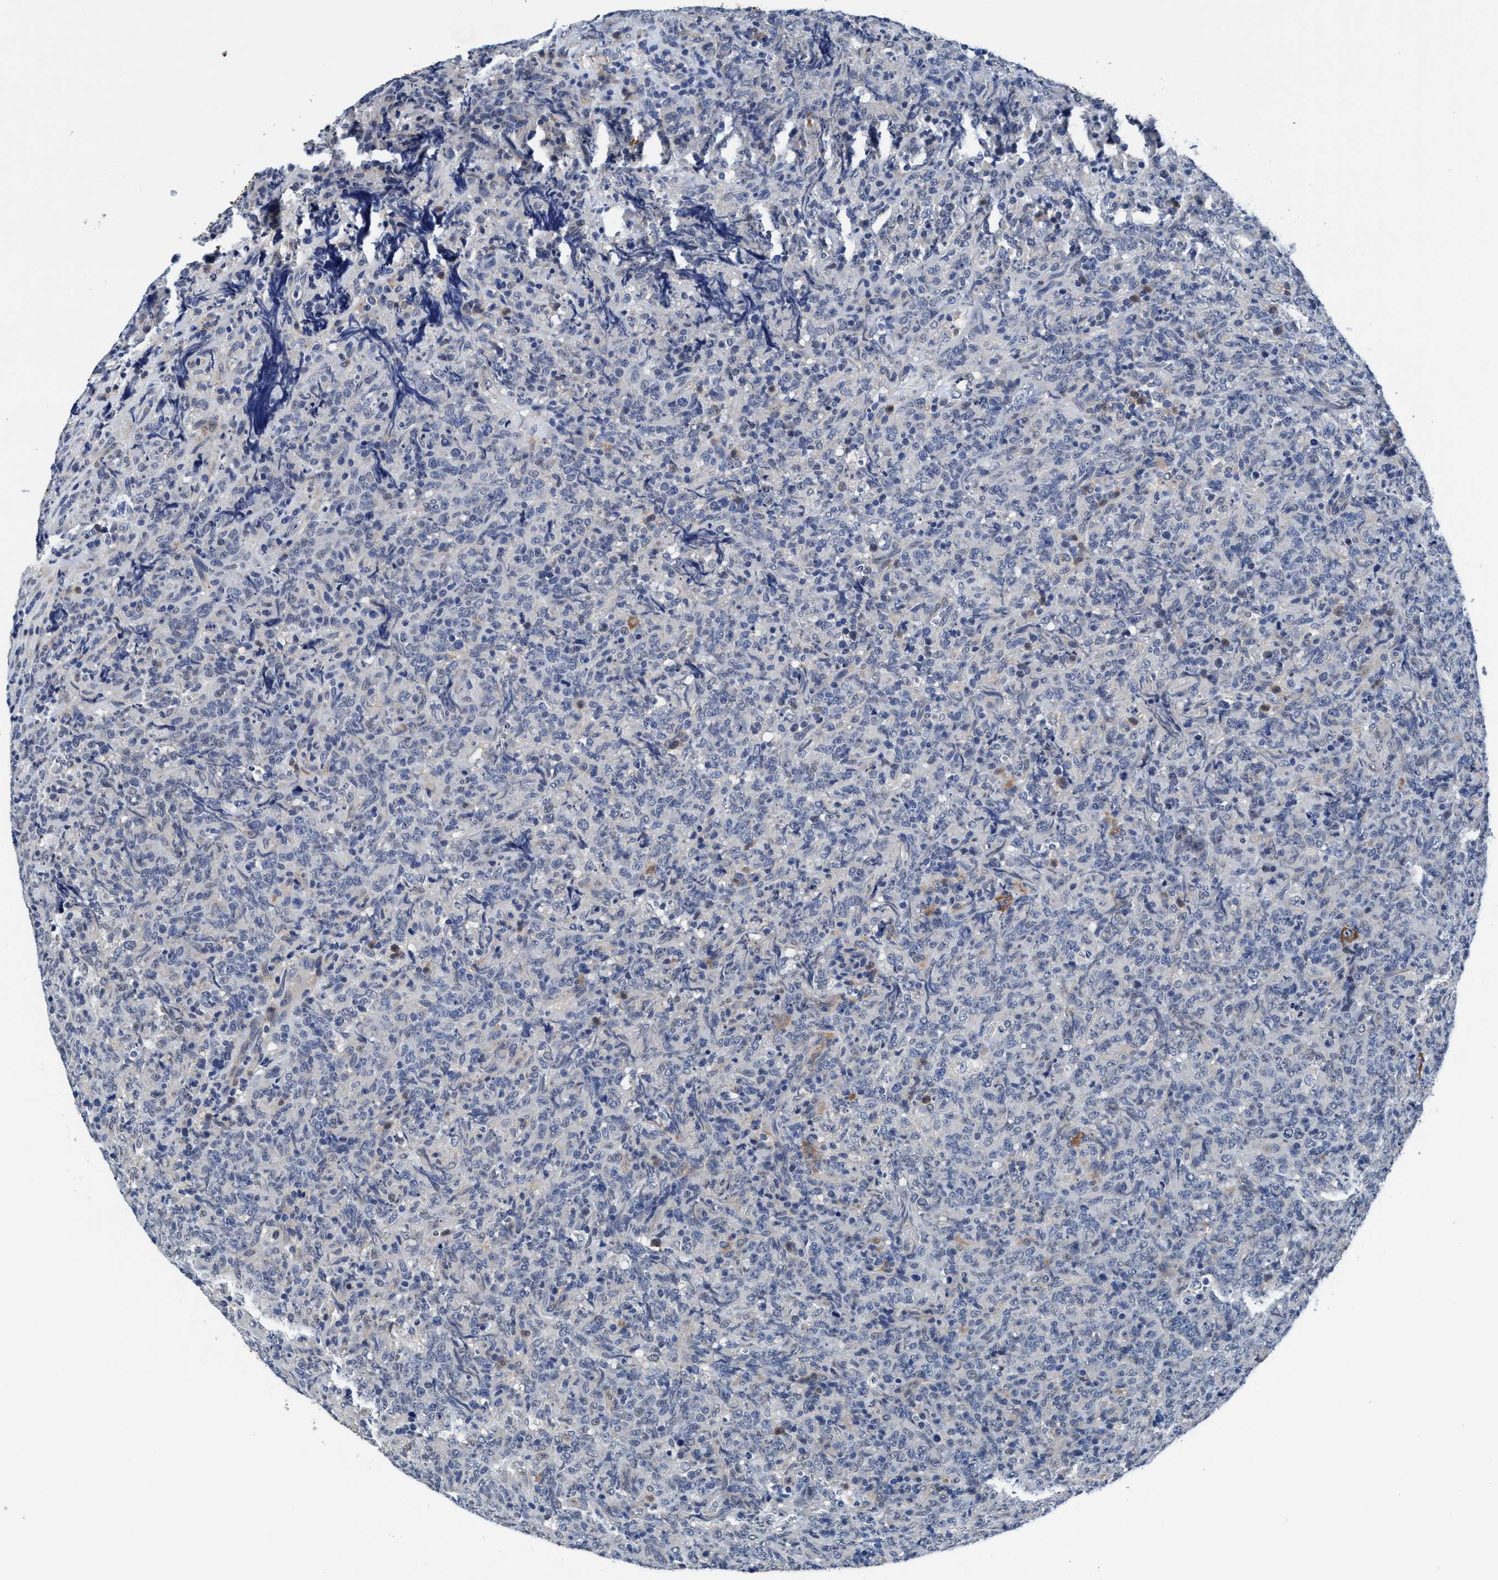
{"staining": {"intensity": "weak", "quantity": "<25%", "location": "cytoplasmic/membranous"}, "tissue": "lymphoma", "cell_type": "Tumor cells", "image_type": "cancer", "snomed": [{"axis": "morphology", "description": "Malignant lymphoma, non-Hodgkin's type, High grade"}, {"axis": "topography", "description": "Tonsil"}], "caption": "Immunohistochemical staining of malignant lymphoma, non-Hodgkin's type (high-grade) exhibits no significant expression in tumor cells. Nuclei are stained in blue.", "gene": "TMEM94", "patient": {"sex": "female", "age": 36}}